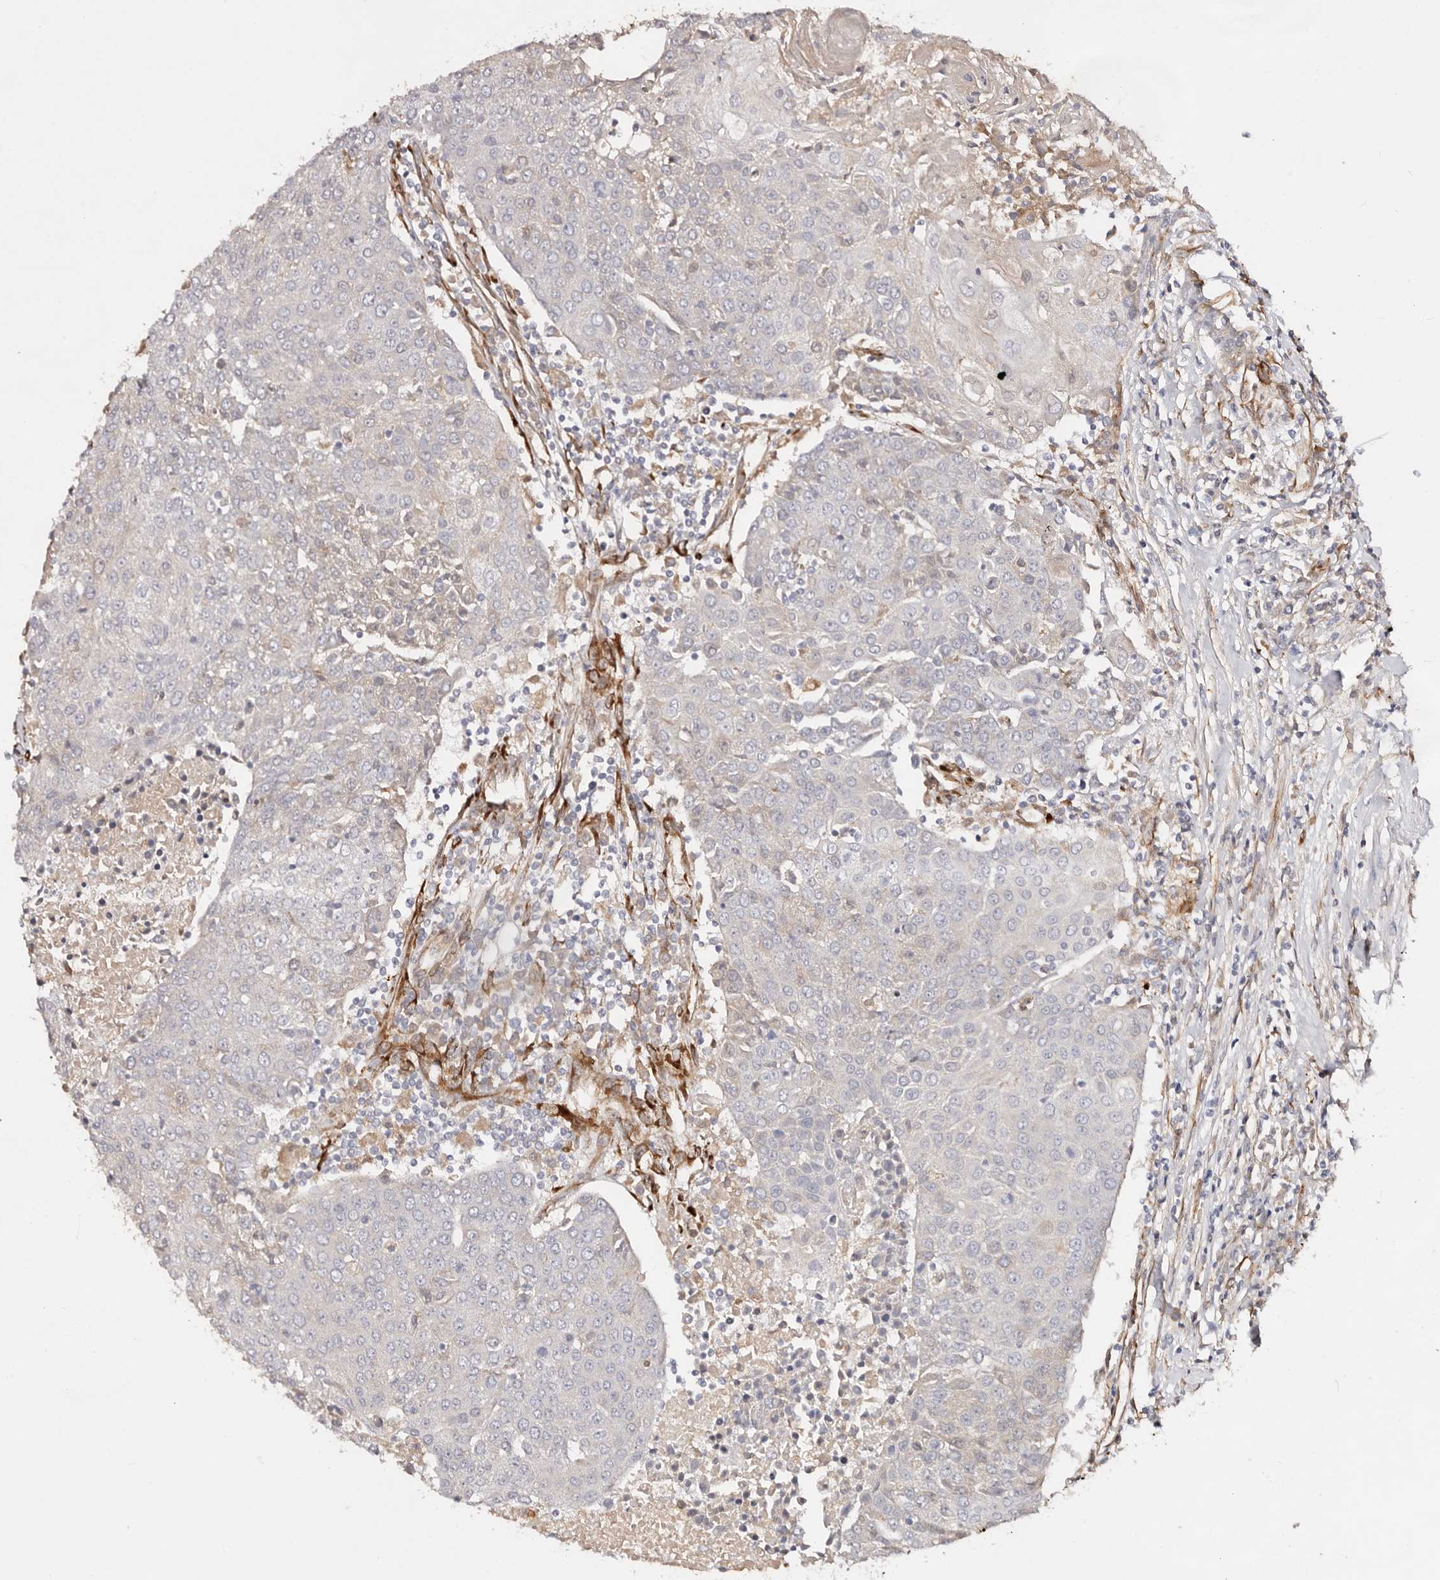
{"staining": {"intensity": "negative", "quantity": "none", "location": "none"}, "tissue": "urothelial cancer", "cell_type": "Tumor cells", "image_type": "cancer", "snomed": [{"axis": "morphology", "description": "Urothelial carcinoma, High grade"}, {"axis": "topography", "description": "Urinary bladder"}], "caption": "Urothelial carcinoma (high-grade) was stained to show a protein in brown. There is no significant positivity in tumor cells.", "gene": "SERPINH1", "patient": {"sex": "female", "age": 85}}